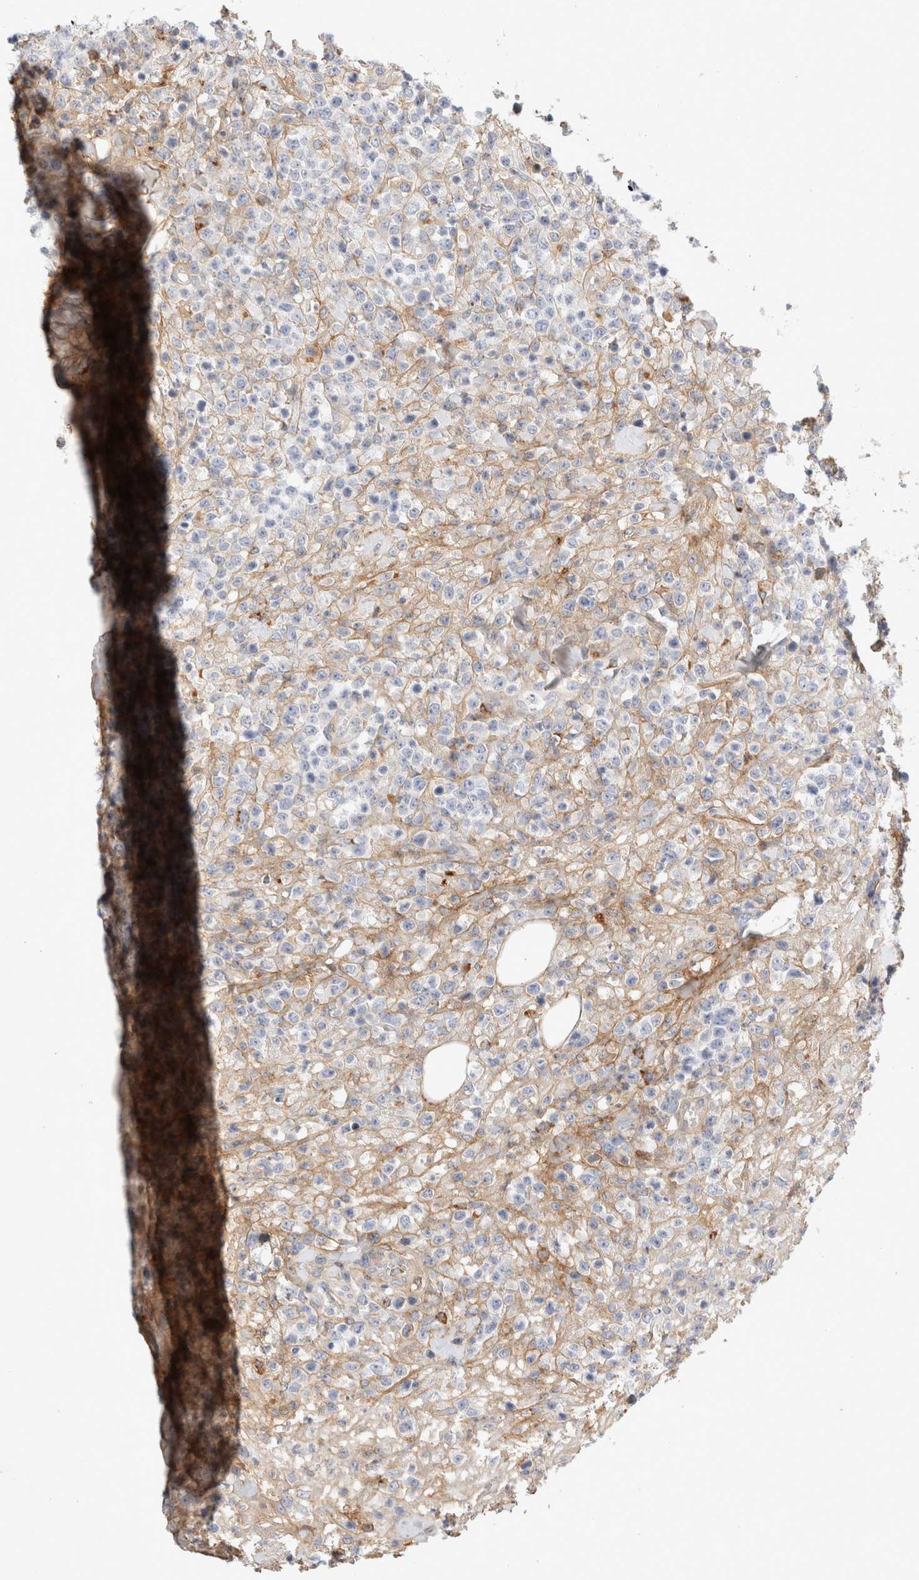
{"staining": {"intensity": "negative", "quantity": "none", "location": "none"}, "tissue": "lymphoma", "cell_type": "Tumor cells", "image_type": "cancer", "snomed": [{"axis": "morphology", "description": "Malignant lymphoma, non-Hodgkin's type, High grade"}, {"axis": "topography", "description": "Colon"}], "caption": "Malignant lymphoma, non-Hodgkin's type (high-grade) was stained to show a protein in brown. There is no significant expression in tumor cells.", "gene": "FGL2", "patient": {"sex": "female", "age": 53}}